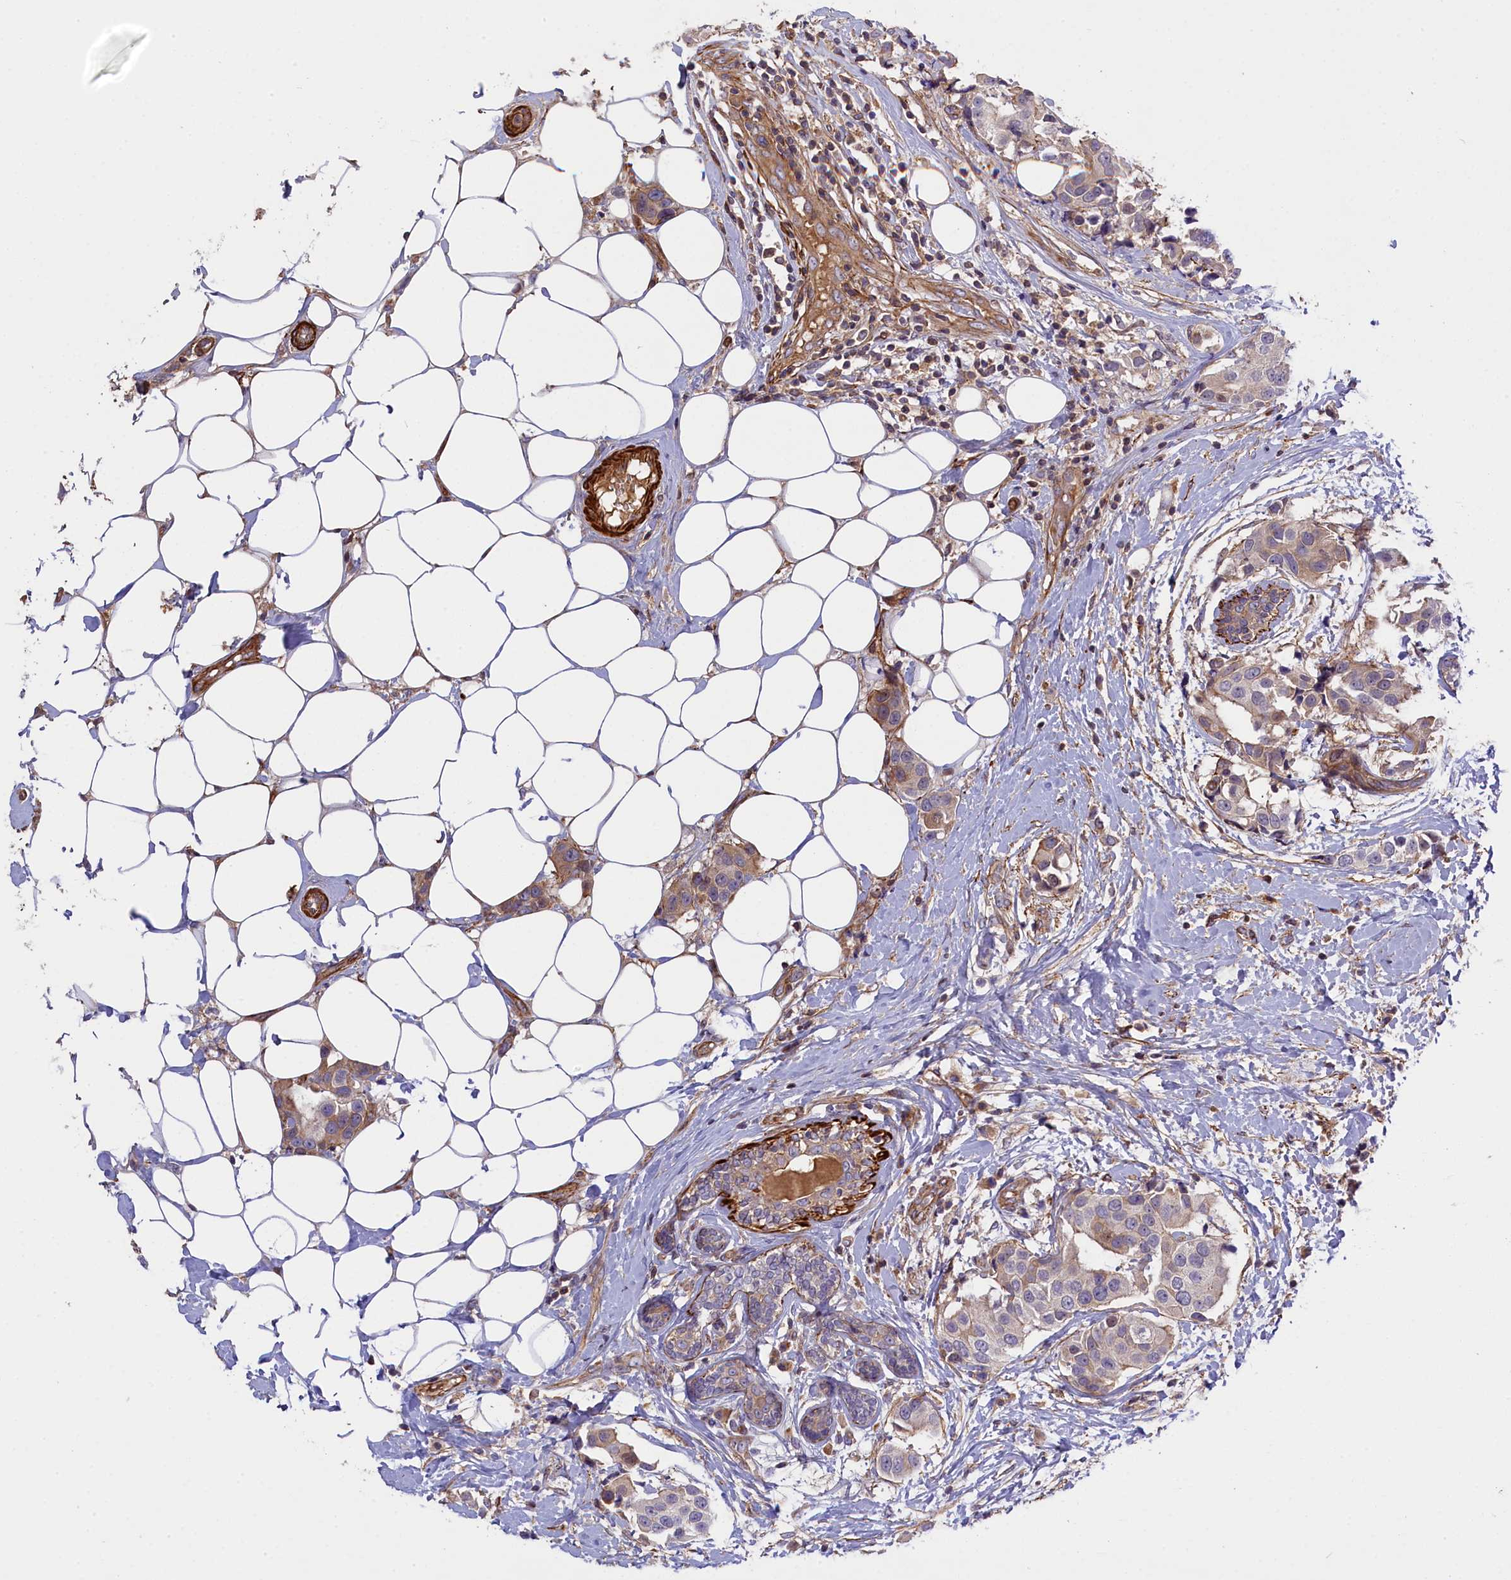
{"staining": {"intensity": "weak", "quantity": "25%-75%", "location": "cytoplasmic/membranous"}, "tissue": "breast cancer", "cell_type": "Tumor cells", "image_type": "cancer", "snomed": [{"axis": "morphology", "description": "Normal tissue, NOS"}, {"axis": "morphology", "description": "Duct carcinoma"}, {"axis": "topography", "description": "Breast"}], "caption": "Breast cancer stained with a brown dye reveals weak cytoplasmic/membranous positive positivity in approximately 25%-75% of tumor cells.", "gene": "FUZ", "patient": {"sex": "female", "age": 39}}